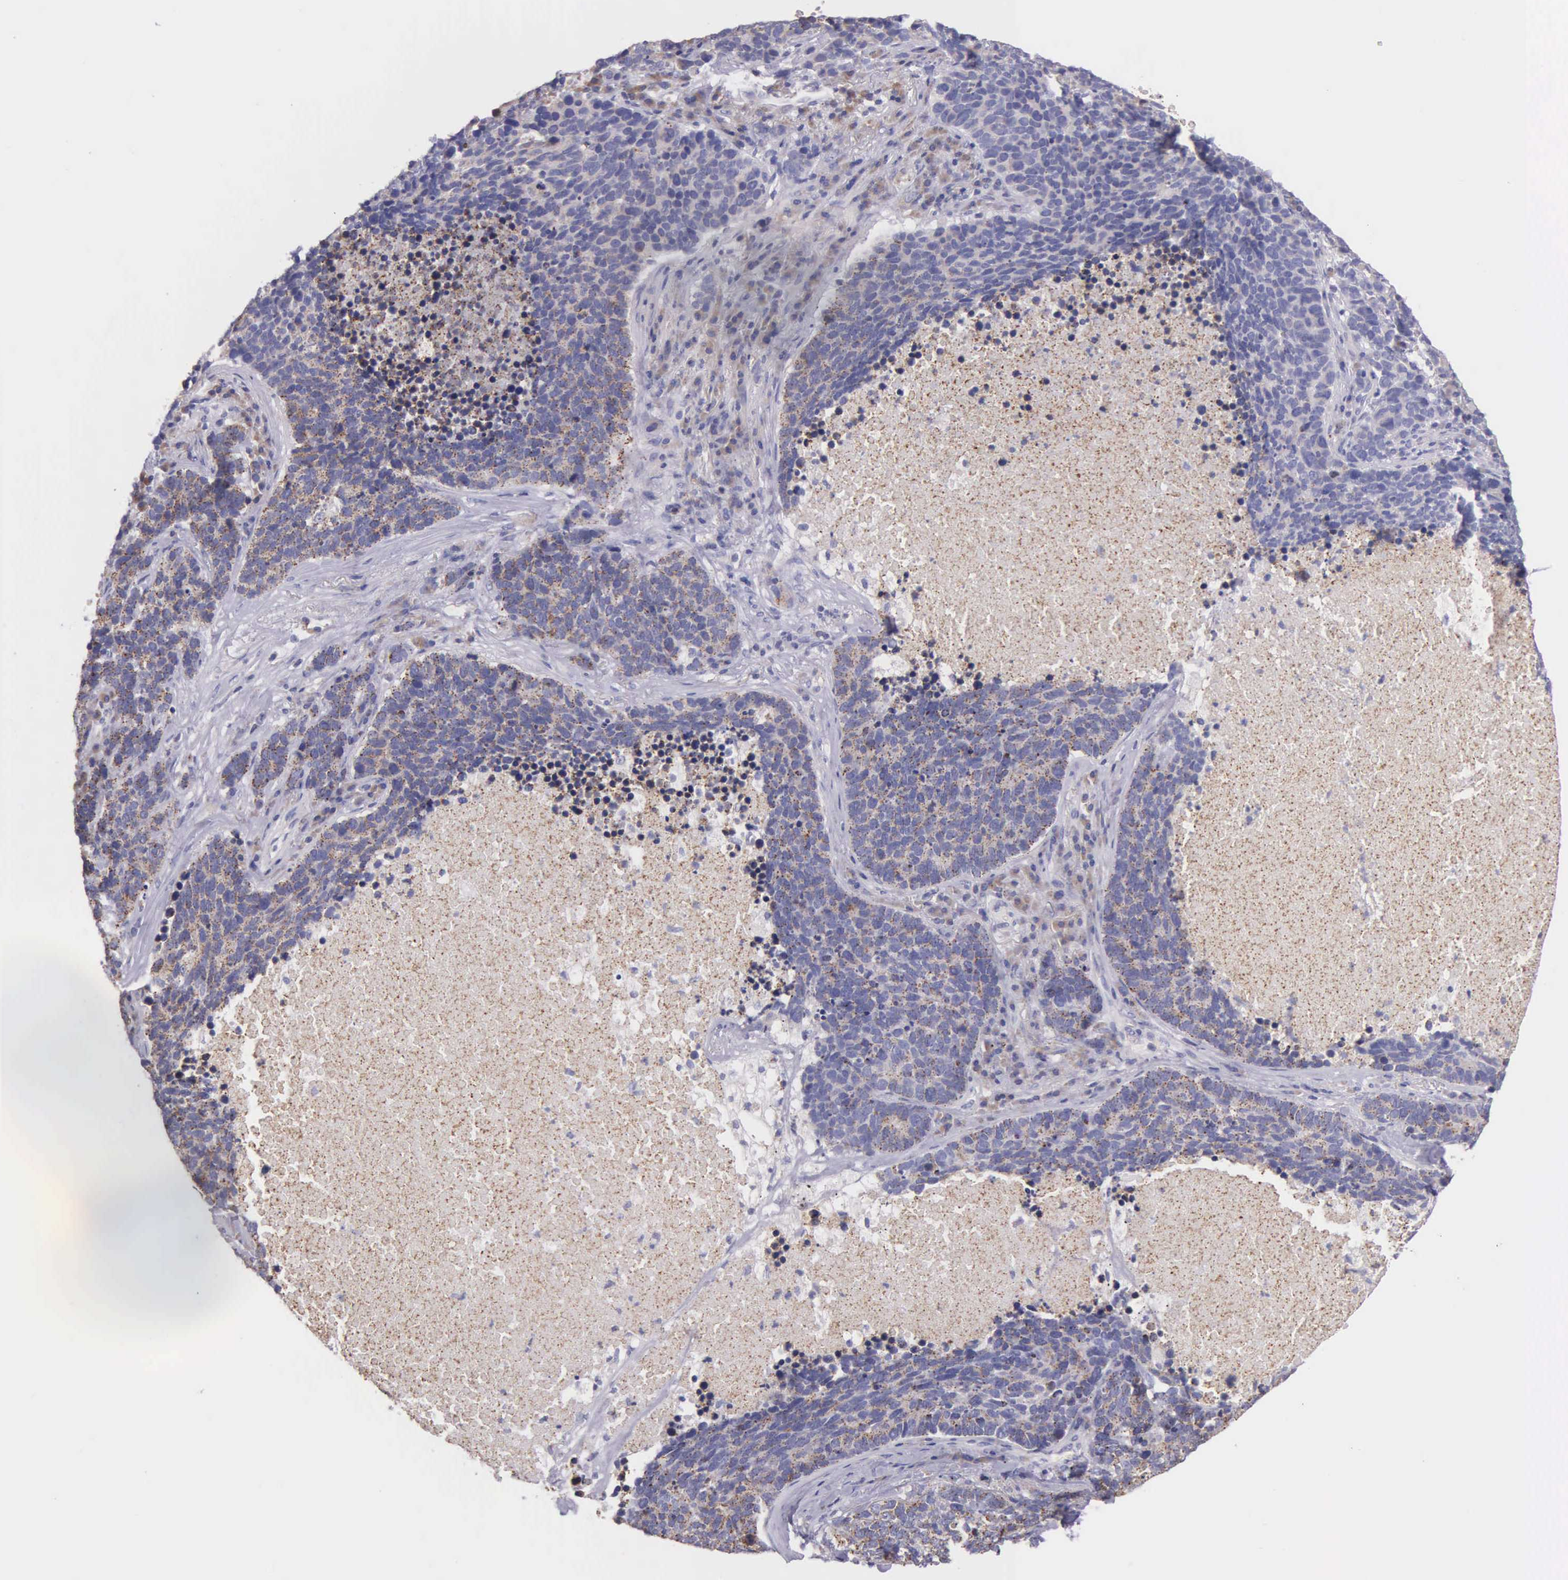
{"staining": {"intensity": "weak", "quantity": "25%-75%", "location": "cytoplasmic/membranous"}, "tissue": "lung cancer", "cell_type": "Tumor cells", "image_type": "cancer", "snomed": [{"axis": "morphology", "description": "Neoplasm, malignant, NOS"}, {"axis": "topography", "description": "Lung"}], "caption": "Protein analysis of lung malignant neoplasm tissue exhibits weak cytoplasmic/membranous positivity in about 25%-75% of tumor cells.", "gene": "MIA2", "patient": {"sex": "female", "age": 75}}